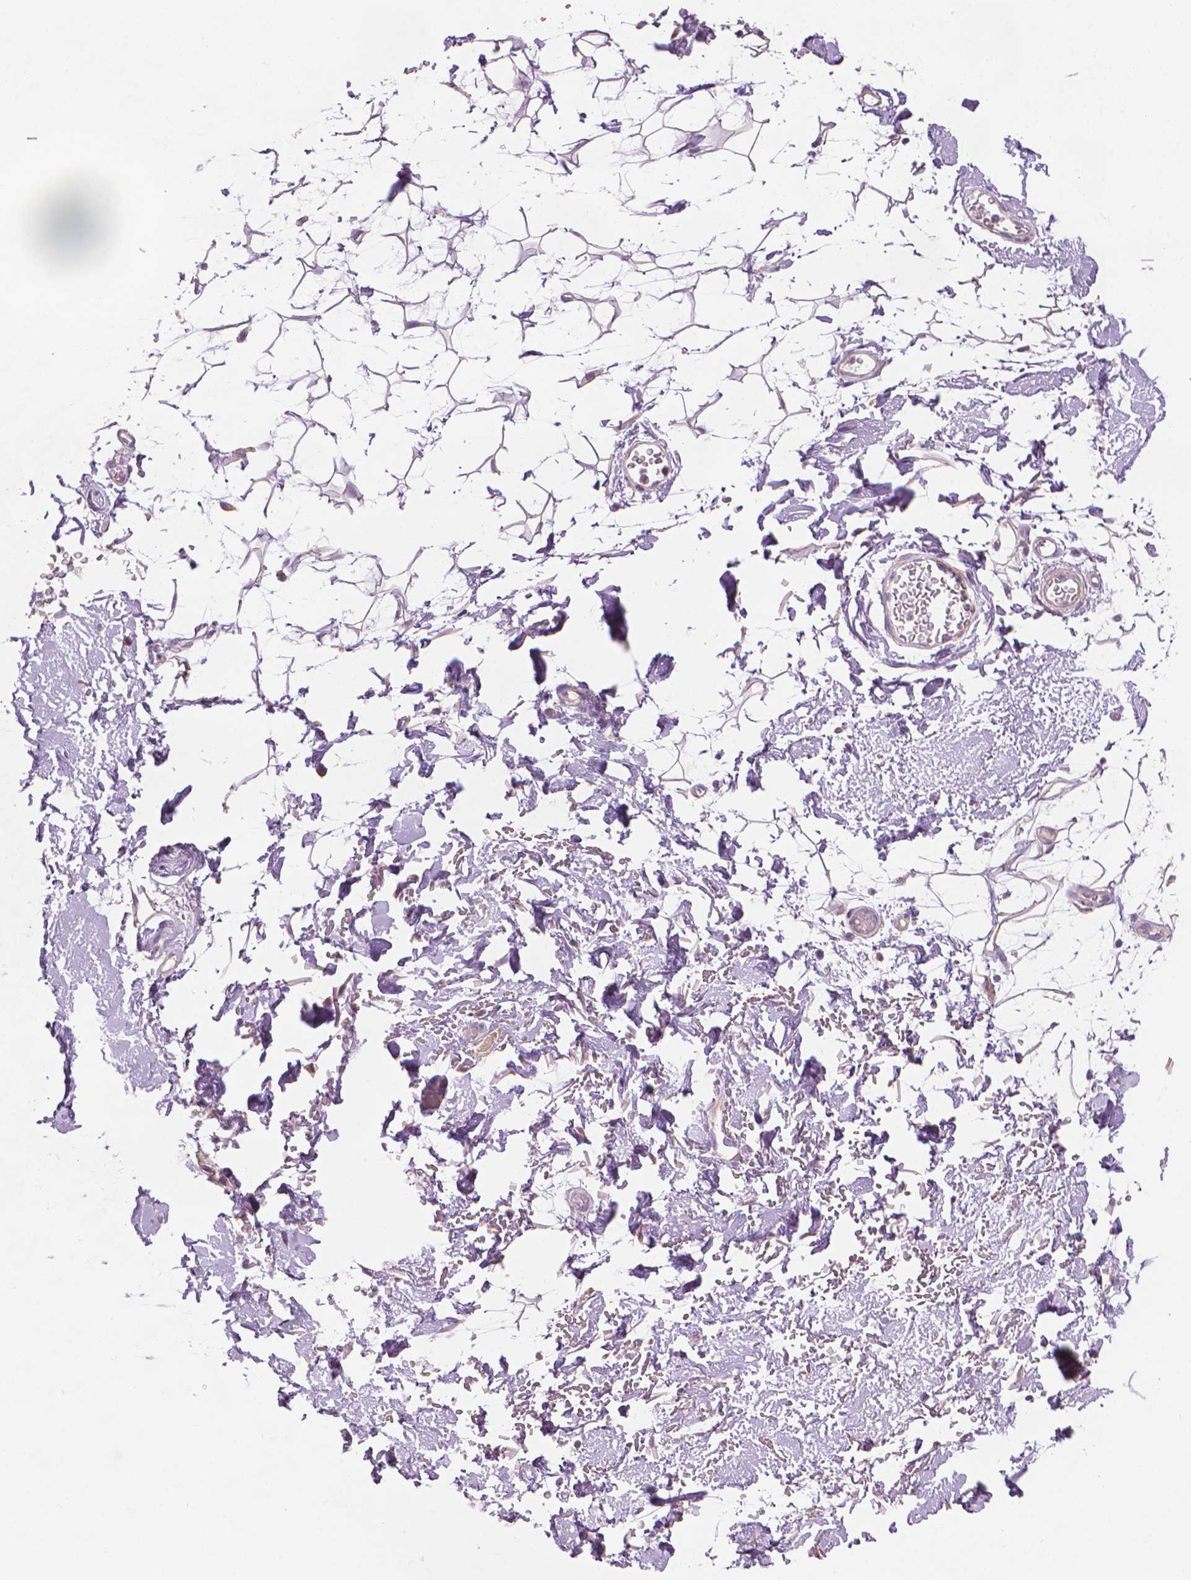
{"staining": {"intensity": "negative", "quantity": "none", "location": "none"}, "tissue": "adipose tissue", "cell_type": "Adipocytes", "image_type": "normal", "snomed": [{"axis": "morphology", "description": "Normal tissue, NOS"}, {"axis": "topography", "description": "Anal"}, {"axis": "topography", "description": "Peripheral nerve tissue"}], "caption": "This is a histopathology image of immunohistochemistry (IHC) staining of unremarkable adipose tissue, which shows no positivity in adipocytes.", "gene": "TTC29", "patient": {"sex": "male", "age": 78}}